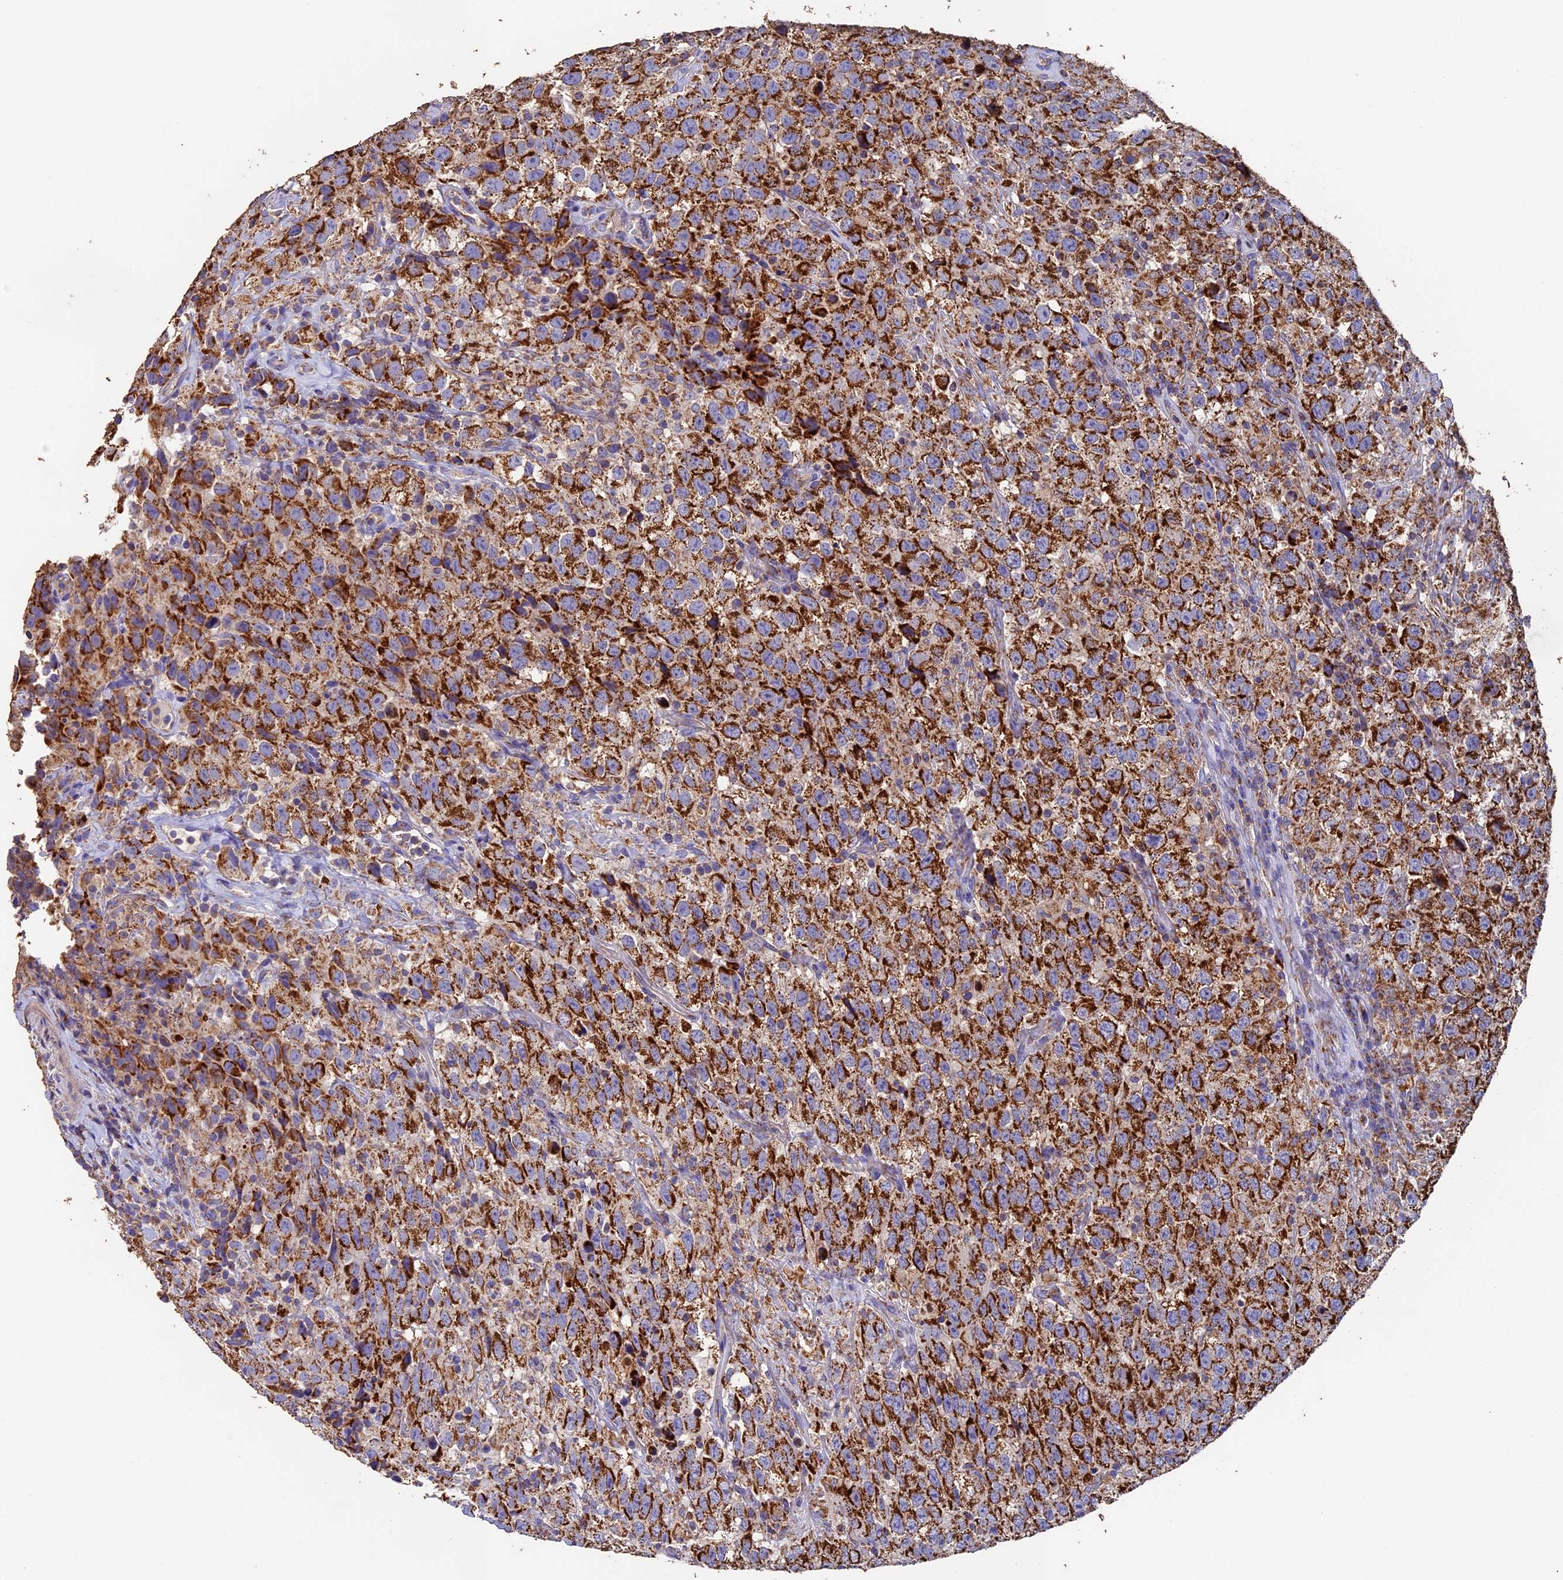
{"staining": {"intensity": "strong", "quantity": ">75%", "location": "cytoplasmic/membranous"}, "tissue": "testis cancer", "cell_type": "Tumor cells", "image_type": "cancer", "snomed": [{"axis": "morphology", "description": "Seminoma, NOS"}, {"axis": "topography", "description": "Testis"}], "caption": "This image reveals immunohistochemistry staining of human testis cancer, with high strong cytoplasmic/membranous staining in about >75% of tumor cells.", "gene": "ADAT1", "patient": {"sex": "male", "age": 41}}